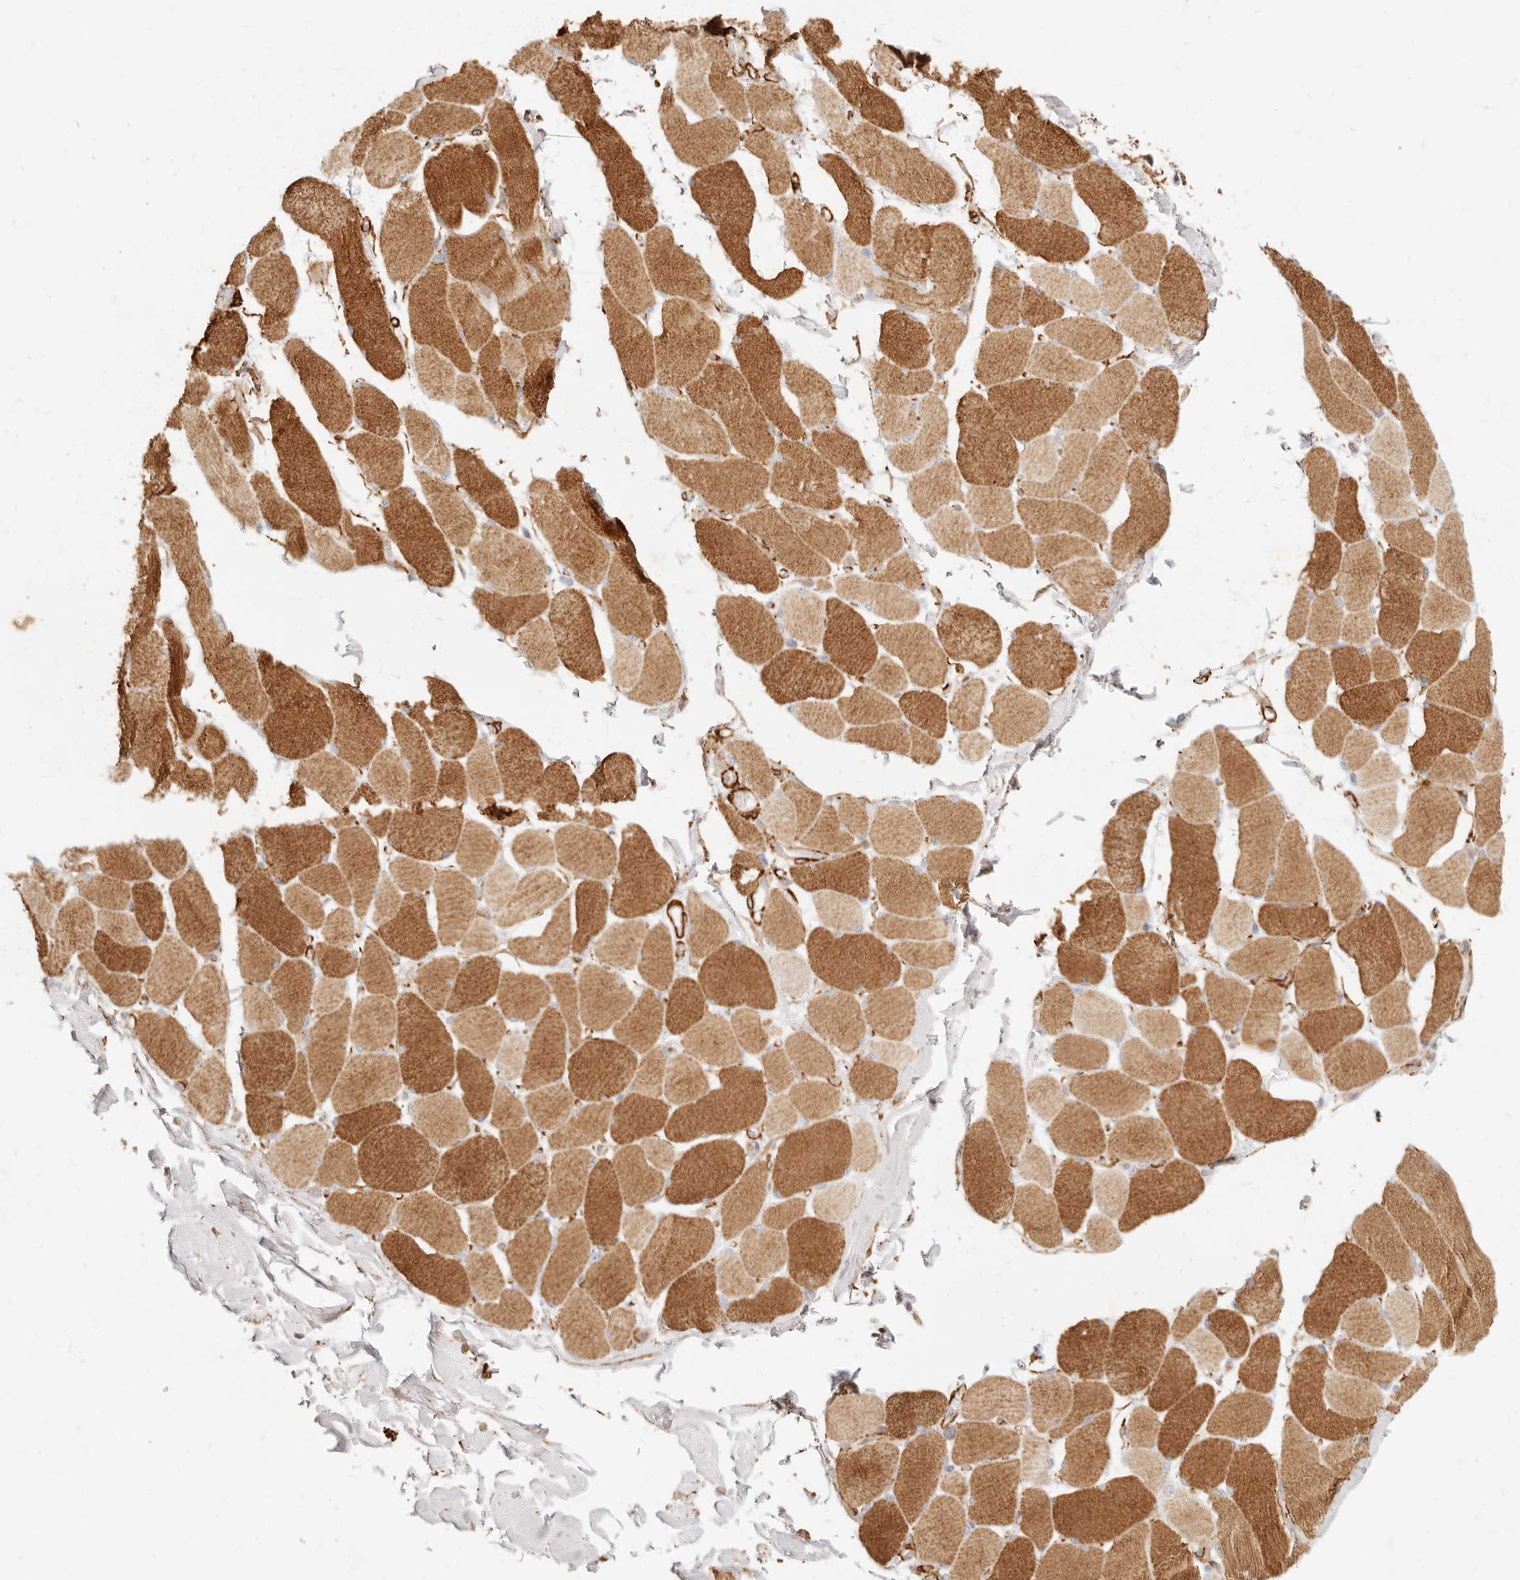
{"staining": {"intensity": "moderate", "quantity": ">75%", "location": "cytoplasmic/membranous"}, "tissue": "skeletal muscle", "cell_type": "Myocytes", "image_type": "normal", "snomed": [{"axis": "morphology", "description": "Normal tissue, NOS"}, {"axis": "topography", "description": "Skin"}, {"axis": "topography", "description": "Skeletal muscle"}], "caption": "Myocytes demonstrate medium levels of moderate cytoplasmic/membranous positivity in approximately >75% of cells in benign skeletal muscle. The staining is performed using DAB brown chromogen to label protein expression. The nuclei are counter-stained blue using hematoxylin.", "gene": "TMTC2", "patient": {"sex": "male", "age": 83}}